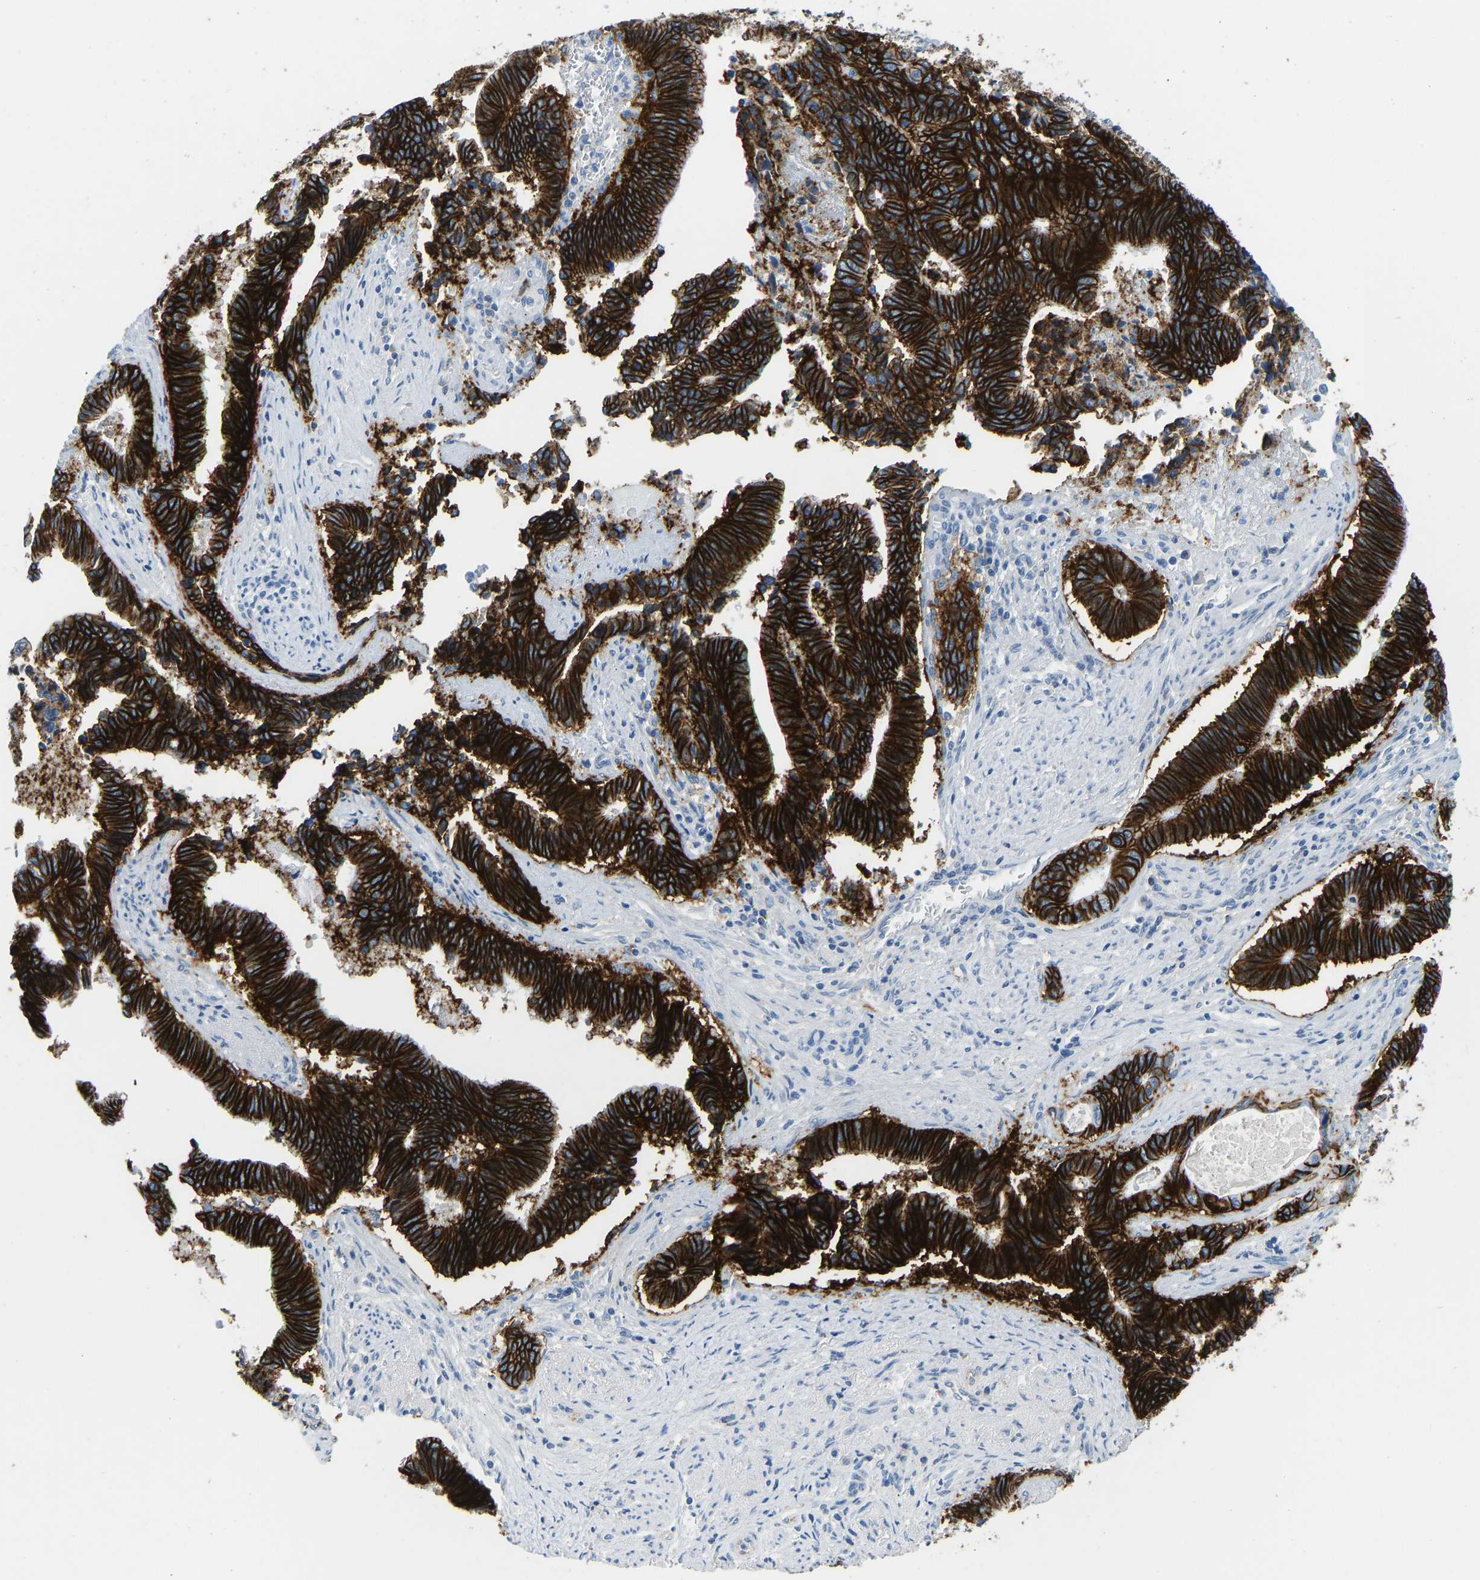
{"staining": {"intensity": "strong", "quantity": ">75%", "location": "cytoplasmic/membranous"}, "tissue": "pancreatic cancer", "cell_type": "Tumor cells", "image_type": "cancer", "snomed": [{"axis": "morphology", "description": "Adenocarcinoma, NOS"}, {"axis": "topography", "description": "Pancreas"}], "caption": "Tumor cells display high levels of strong cytoplasmic/membranous expression in approximately >75% of cells in adenocarcinoma (pancreatic). Ihc stains the protein of interest in brown and the nuclei are stained blue.", "gene": "ATP1A1", "patient": {"sex": "female", "age": 70}}